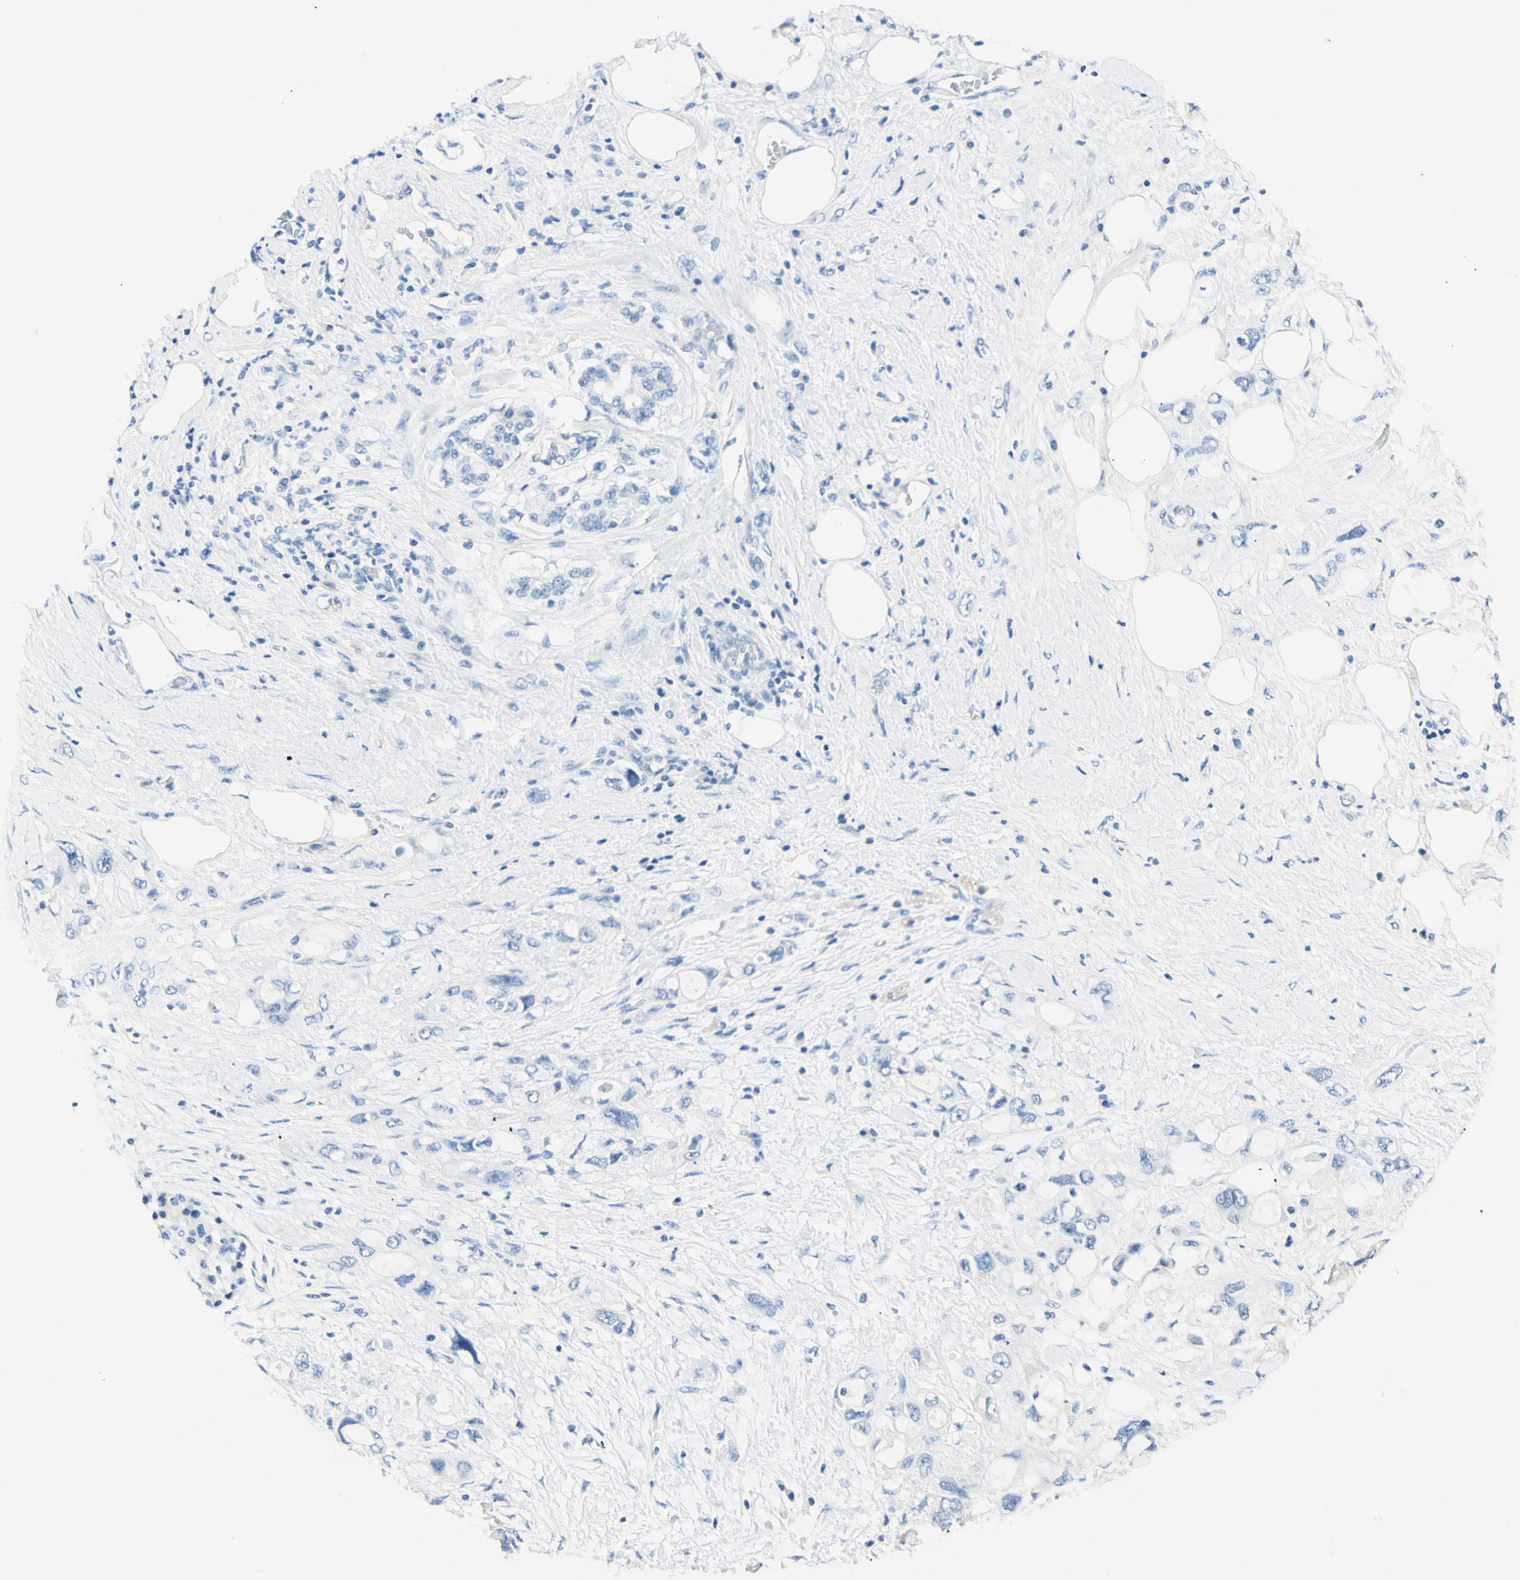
{"staining": {"intensity": "negative", "quantity": "none", "location": "none"}, "tissue": "pancreatic cancer", "cell_type": "Tumor cells", "image_type": "cancer", "snomed": [{"axis": "morphology", "description": "Adenocarcinoma, NOS"}, {"axis": "topography", "description": "Pancreas"}], "caption": "A high-resolution micrograph shows immunohistochemistry (IHC) staining of pancreatic cancer (adenocarcinoma), which reveals no significant staining in tumor cells.", "gene": "HPCA", "patient": {"sex": "female", "age": 56}}